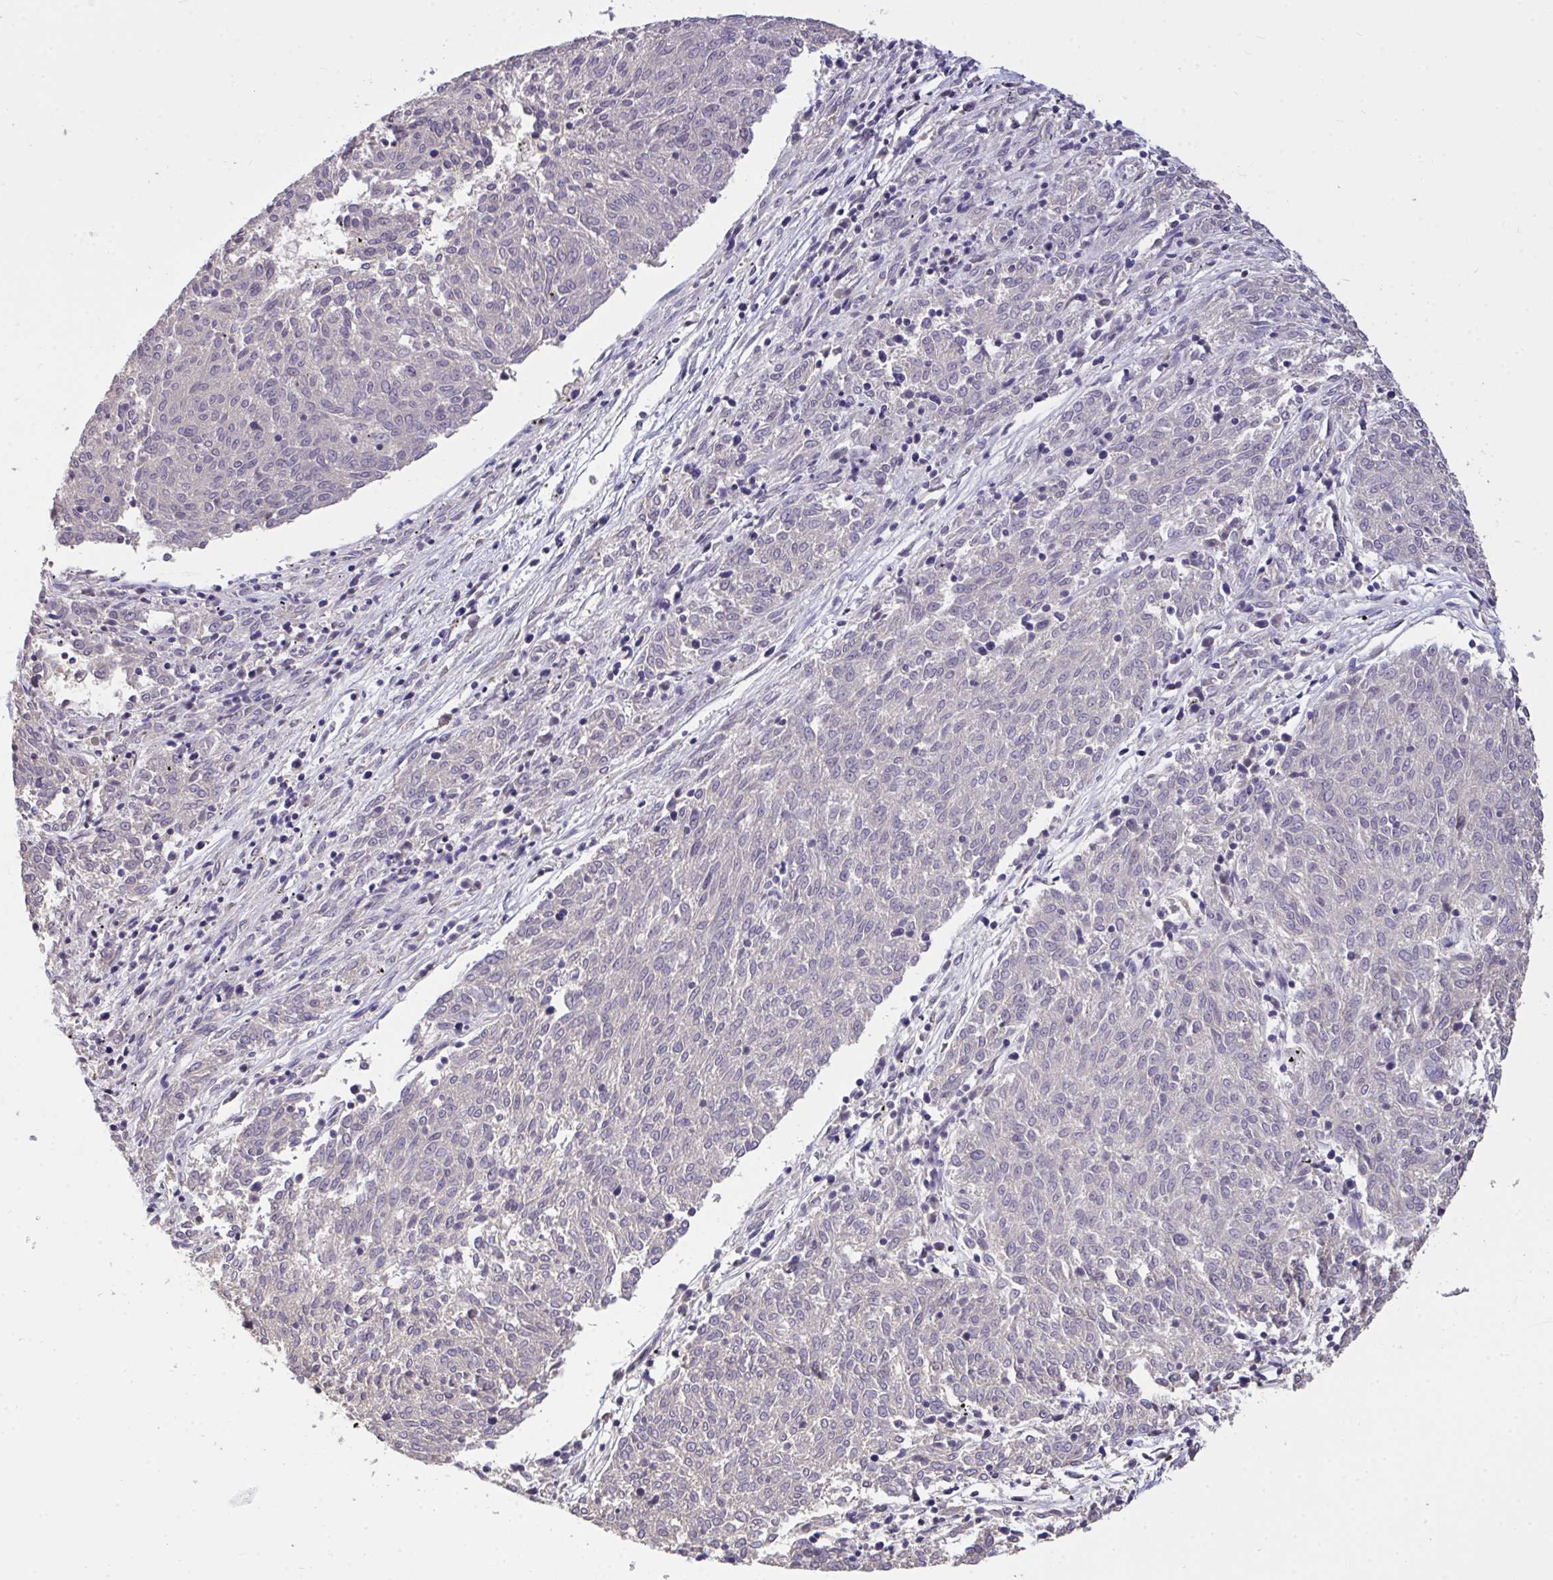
{"staining": {"intensity": "negative", "quantity": "none", "location": "none"}, "tissue": "melanoma", "cell_type": "Tumor cells", "image_type": "cancer", "snomed": [{"axis": "morphology", "description": "Malignant melanoma, NOS"}, {"axis": "topography", "description": "Skin"}], "caption": "This is a micrograph of immunohistochemistry staining of malignant melanoma, which shows no staining in tumor cells. (IHC, brightfield microscopy, high magnification).", "gene": "C19orf54", "patient": {"sex": "female", "age": 72}}